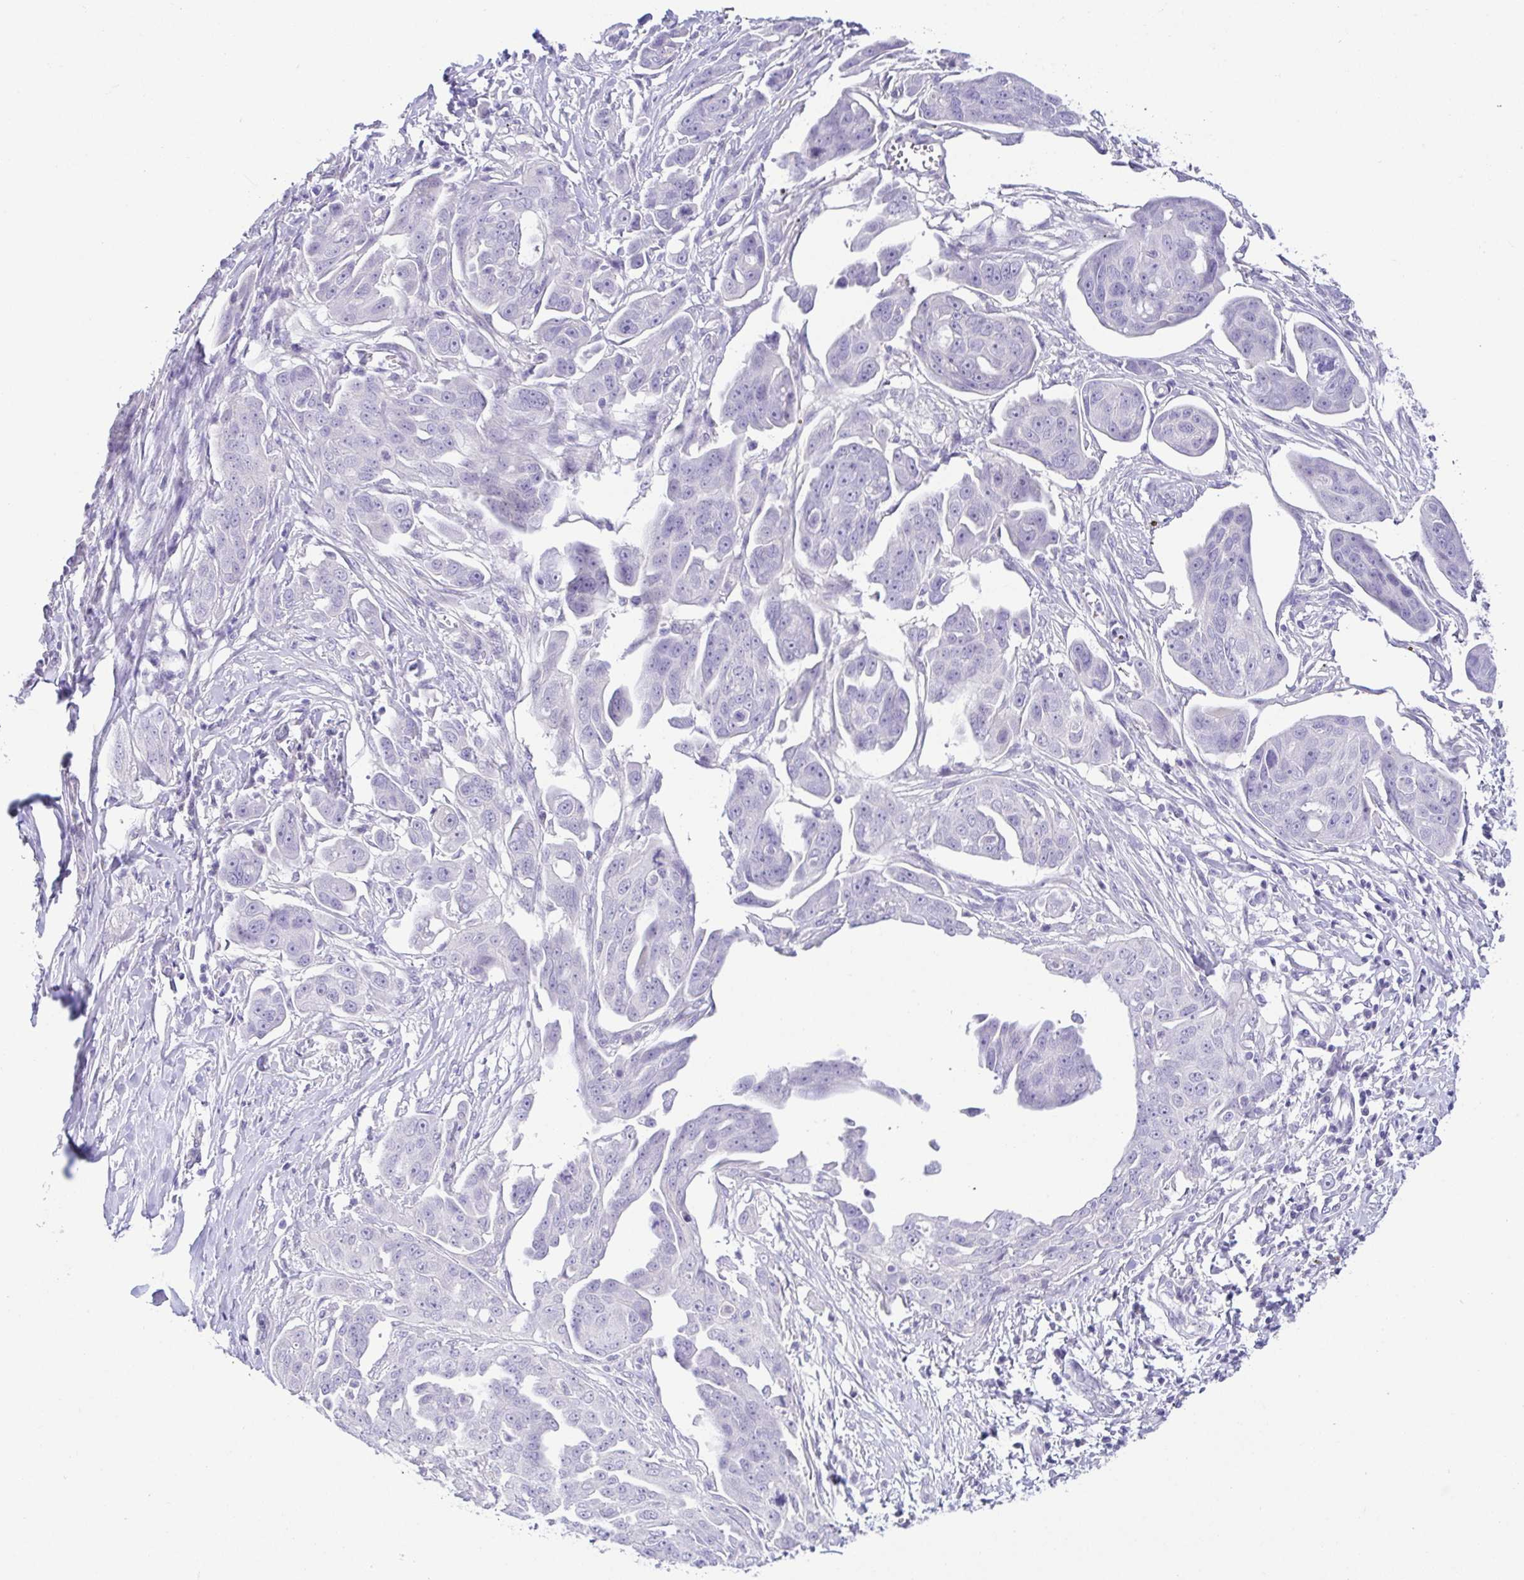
{"staining": {"intensity": "negative", "quantity": "none", "location": "none"}, "tissue": "ovarian cancer", "cell_type": "Tumor cells", "image_type": "cancer", "snomed": [{"axis": "morphology", "description": "Carcinoma, endometroid"}, {"axis": "topography", "description": "Ovary"}], "caption": "A high-resolution photomicrograph shows immunohistochemistry staining of endometroid carcinoma (ovarian), which displays no significant positivity in tumor cells.", "gene": "KRTDAP", "patient": {"sex": "female", "age": 70}}